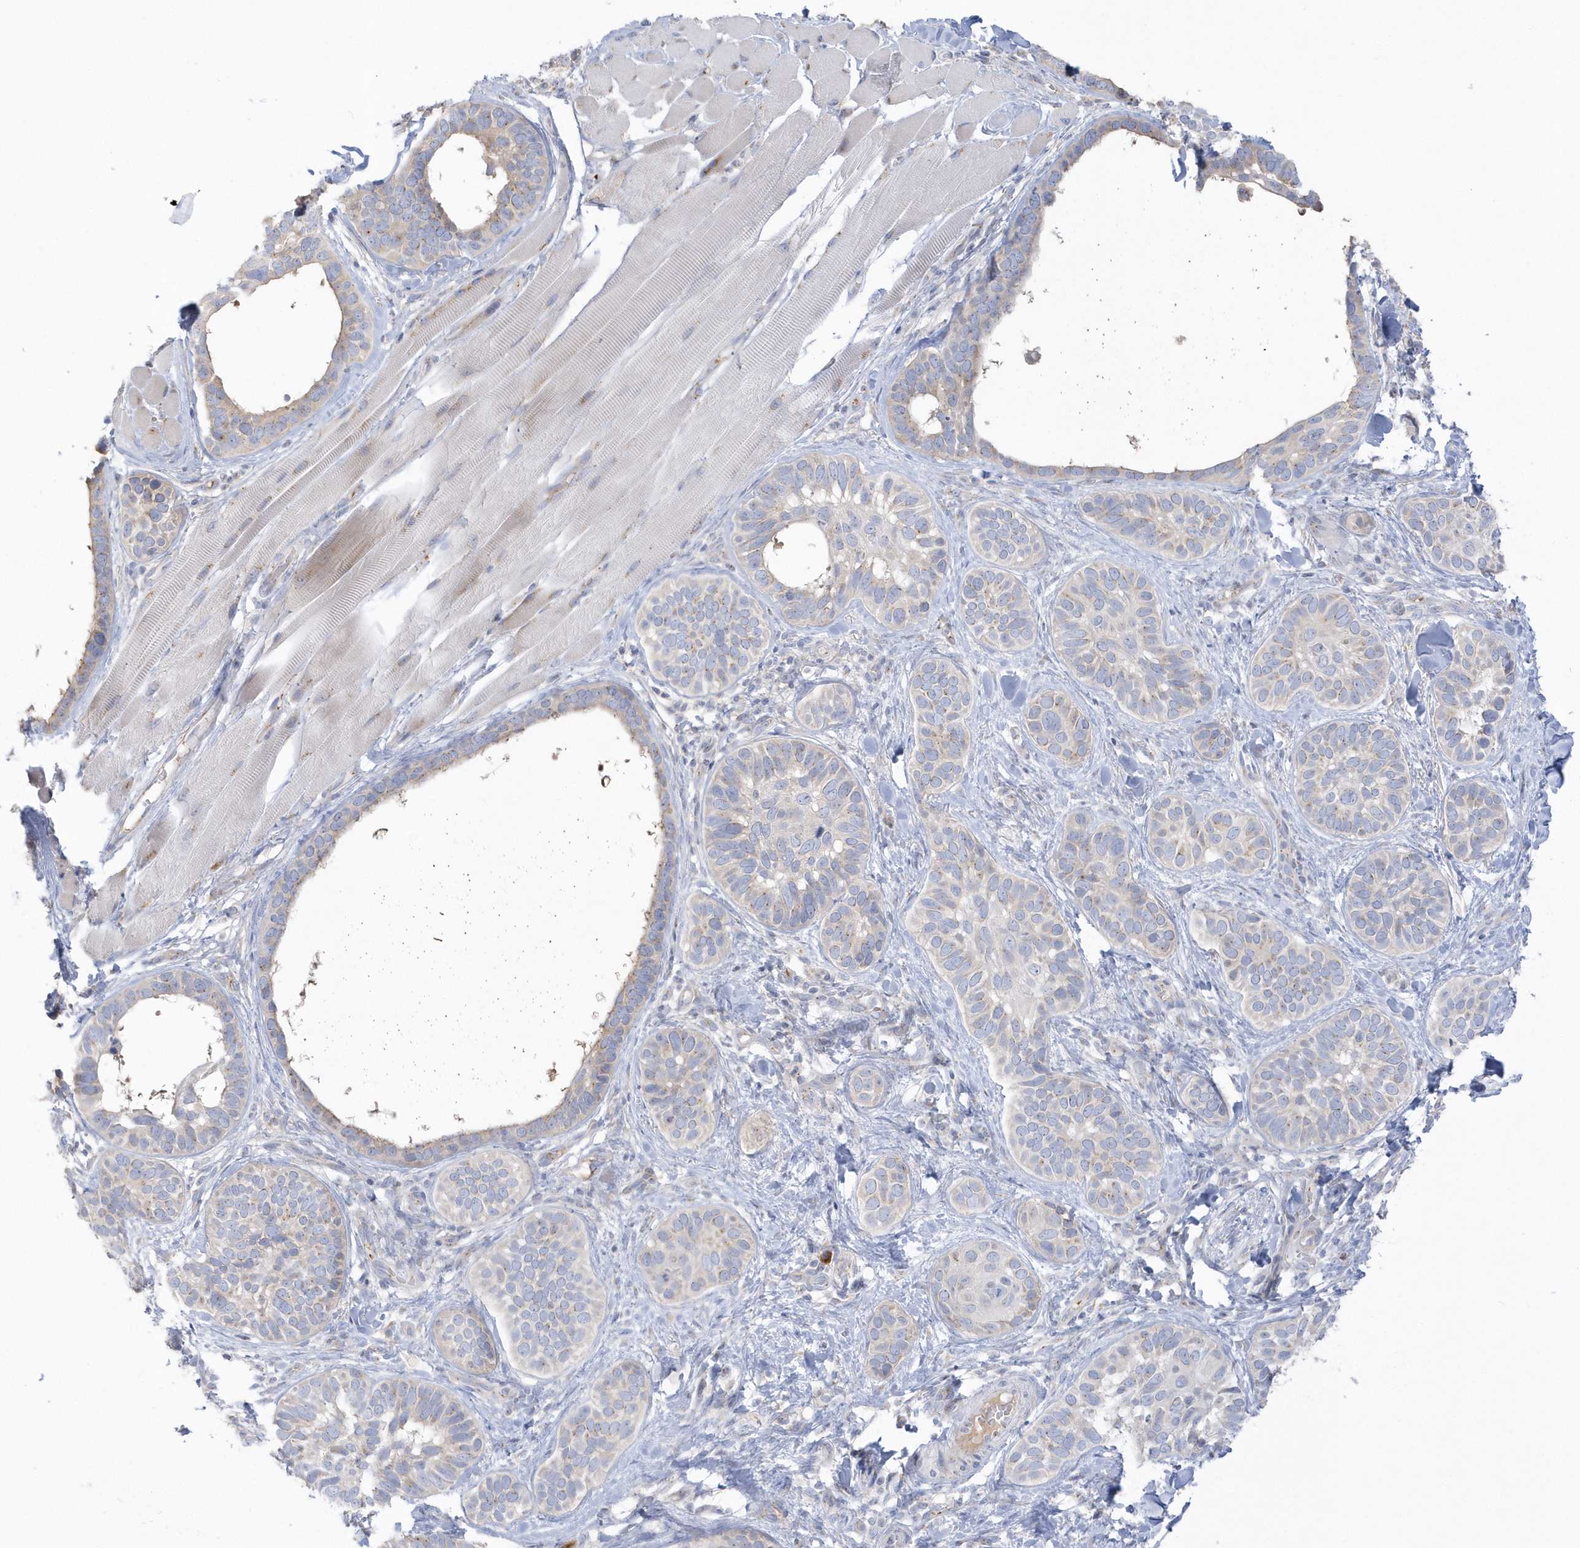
{"staining": {"intensity": "negative", "quantity": "none", "location": "none"}, "tissue": "skin cancer", "cell_type": "Tumor cells", "image_type": "cancer", "snomed": [{"axis": "morphology", "description": "Basal cell carcinoma"}, {"axis": "topography", "description": "Skin"}], "caption": "DAB immunohistochemical staining of skin cancer shows no significant staining in tumor cells.", "gene": "SEMA3D", "patient": {"sex": "male", "age": 62}}